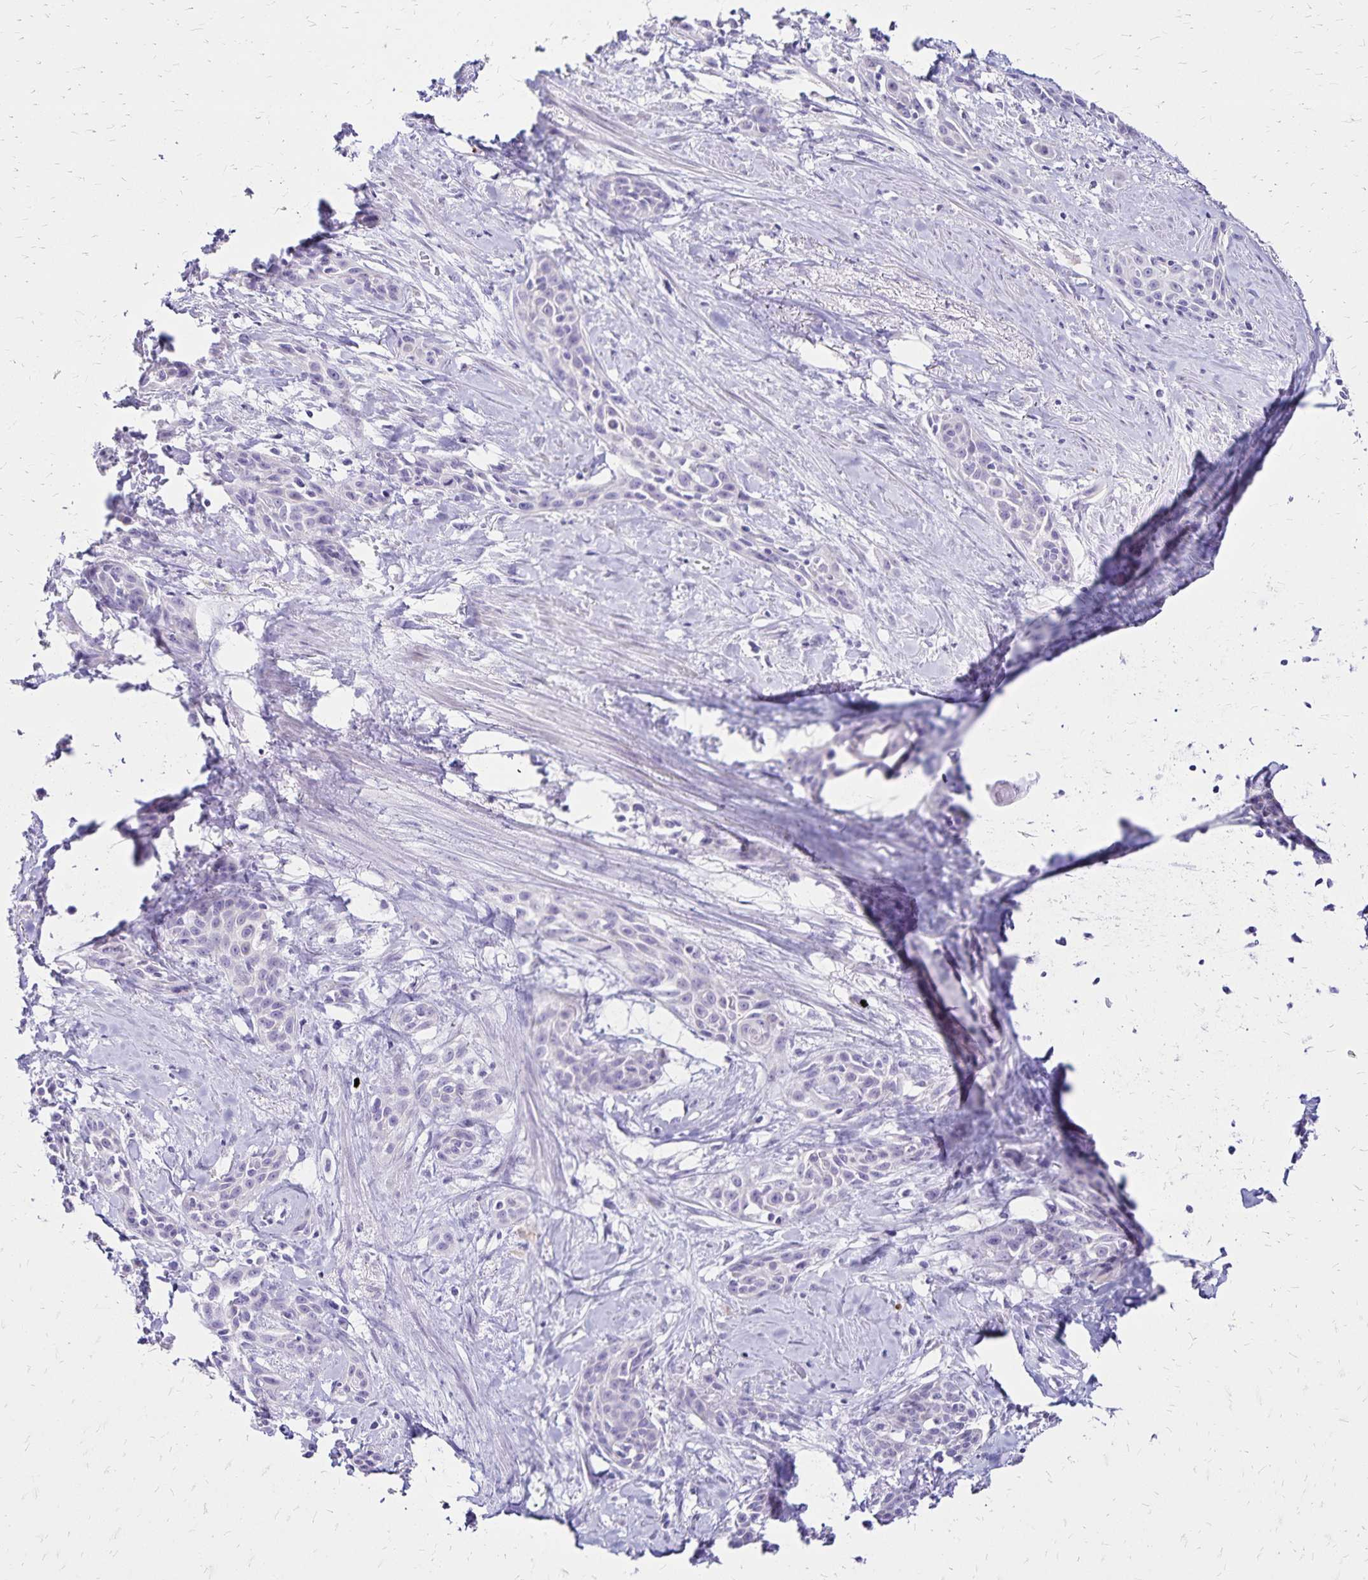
{"staining": {"intensity": "negative", "quantity": "none", "location": "none"}, "tissue": "skin cancer", "cell_type": "Tumor cells", "image_type": "cancer", "snomed": [{"axis": "morphology", "description": "Squamous cell carcinoma, NOS"}, {"axis": "topography", "description": "Skin"}, {"axis": "topography", "description": "Anal"}], "caption": "Skin cancer was stained to show a protein in brown. There is no significant expression in tumor cells.", "gene": "LIN28B", "patient": {"sex": "male", "age": 64}}